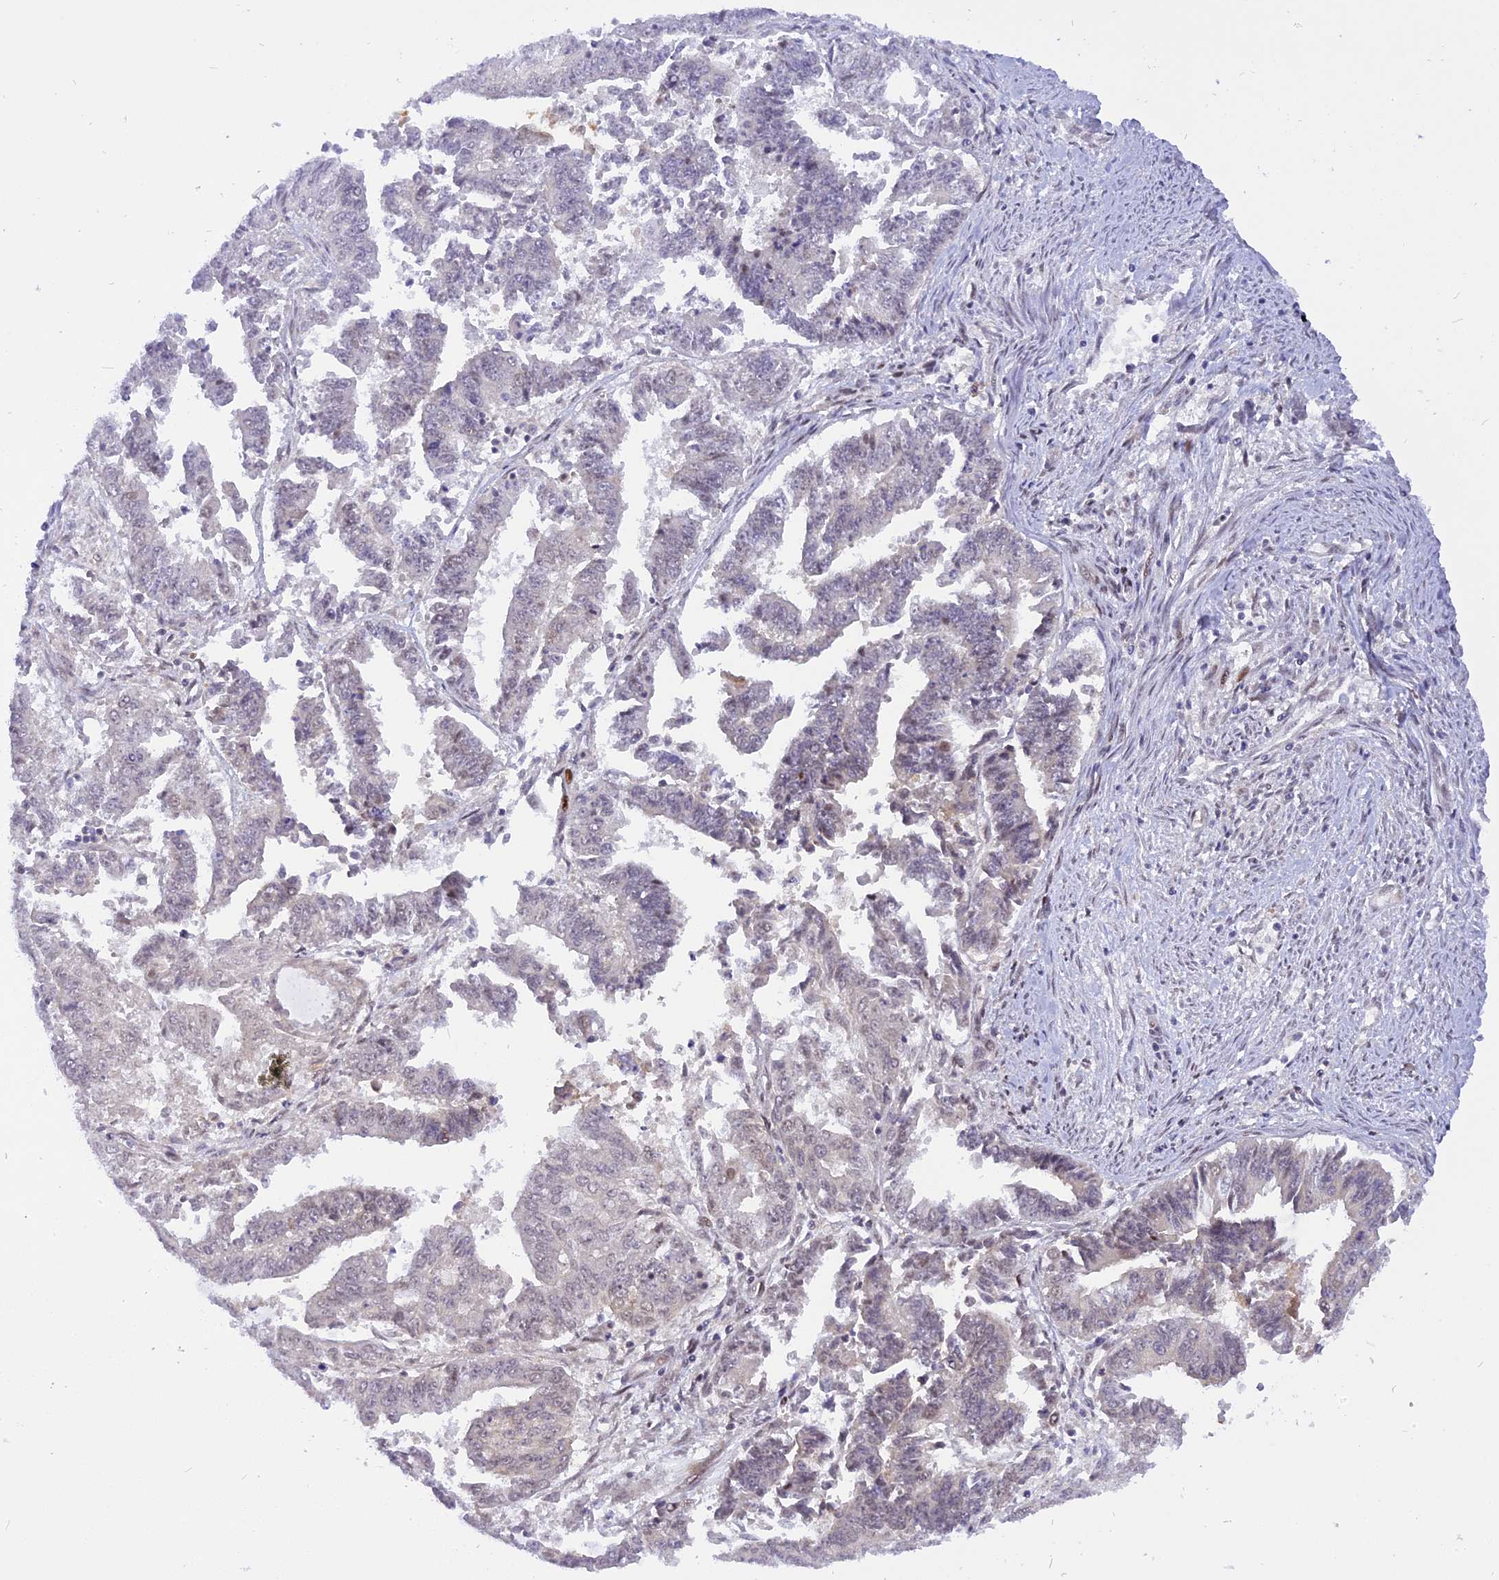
{"staining": {"intensity": "negative", "quantity": "none", "location": "none"}, "tissue": "endometrial cancer", "cell_type": "Tumor cells", "image_type": "cancer", "snomed": [{"axis": "morphology", "description": "Adenocarcinoma, NOS"}, {"axis": "topography", "description": "Endometrium"}], "caption": "Immunohistochemistry (IHC) image of neoplastic tissue: endometrial cancer (adenocarcinoma) stained with DAB (3,3'-diaminobenzidine) demonstrates no significant protein staining in tumor cells. The staining is performed using DAB (3,3'-diaminobenzidine) brown chromogen with nuclei counter-stained in using hematoxylin.", "gene": "RABGGTA", "patient": {"sex": "female", "age": 73}}